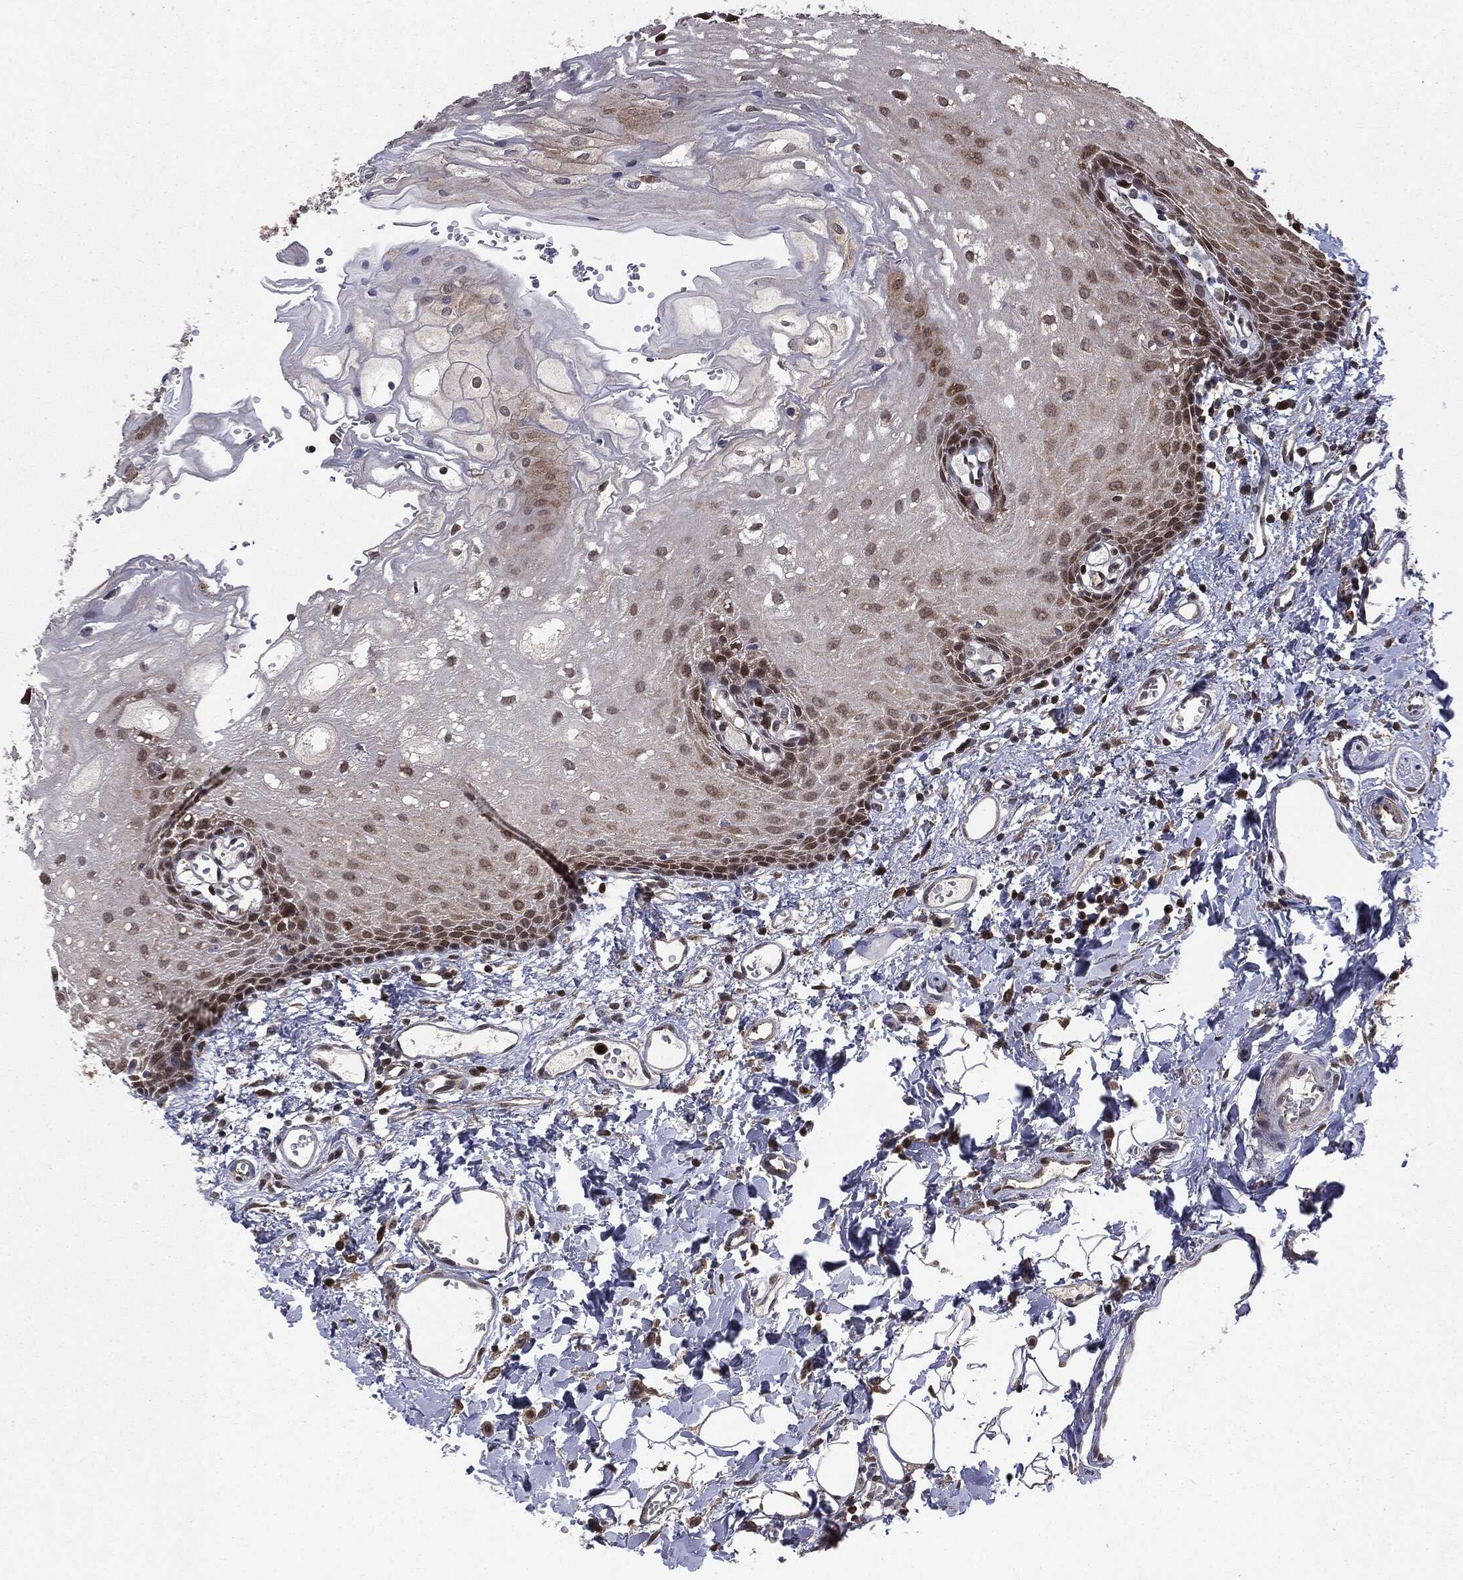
{"staining": {"intensity": "moderate", "quantity": "<25%", "location": "nuclear"}, "tissue": "oral mucosa", "cell_type": "Squamous epithelial cells", "image_type": "normal", "snomed": [{"axis": "morphology", "description": "Normal tissue, NOS"}, {"axis": "morphology", "description": "Squamous cell carcinoma, NOS"}, {"axis": "topography", "description": "Oral tissue"}, {"axis": "topography", "description": "Head-Neck"}], "caption": "Squamous epithelial cells display moderate nuclear positivity in approximately <25% of cells in unremarkable oral mucosa.", "gene": "GPI", "patient": {"sex": "female", "age": 70}}